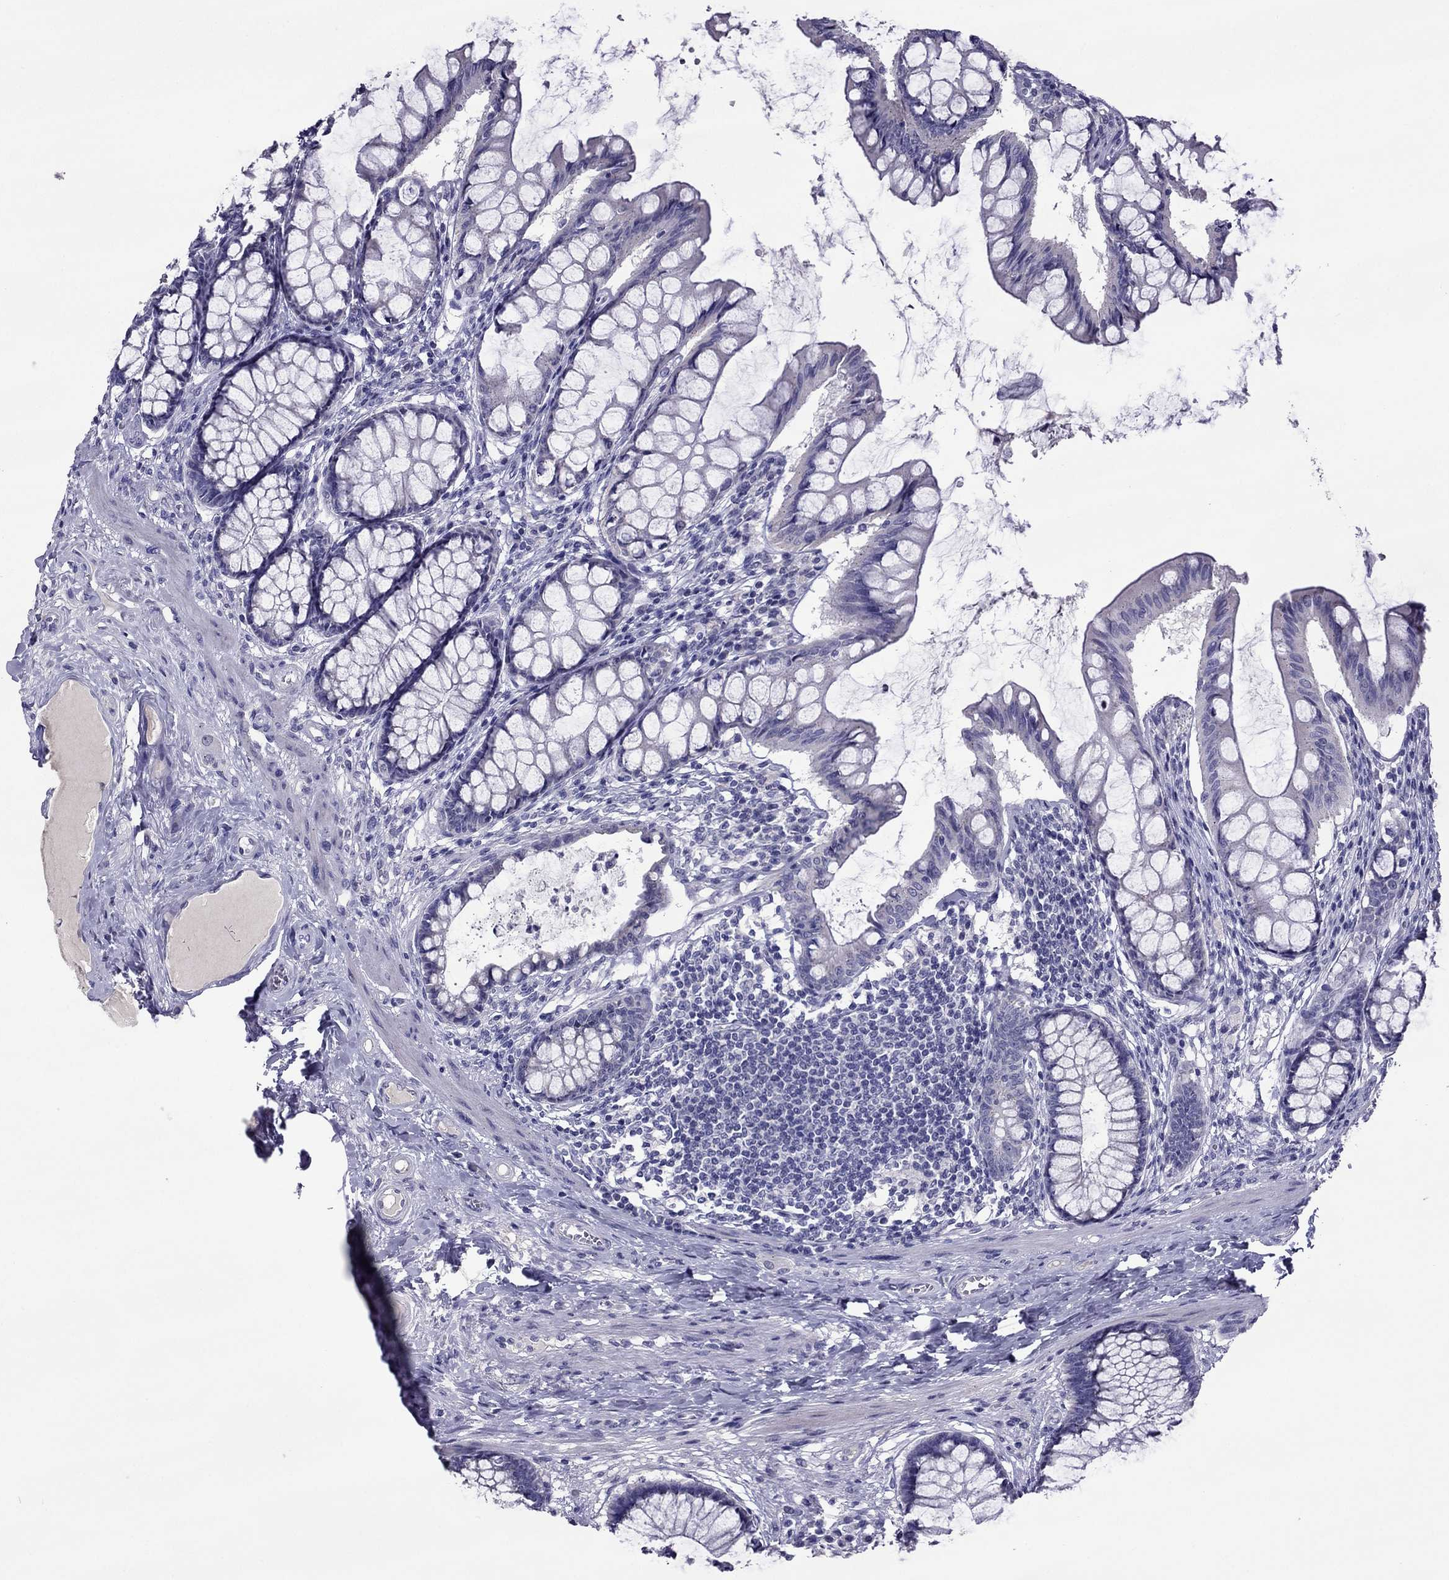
{"staining": {"intensity": "negative", "quantity": "none", "location": "none"}, "tissue": "colon", "cell_type": "Endothelial cells", "image_type": "normal", "snomed": [{"axis": "morphology", "description": "Normal tissue, NOS"}, {"axis": "topography", "description": "Colon"}], "caption": "IHC of benign colon demonstrates no staining in endothelial cells. (Immunohistochemistry, brightfield microscopy, high magnification).", "gene": "MYBPH", "patient": {"sex": "female", "age": 65}}